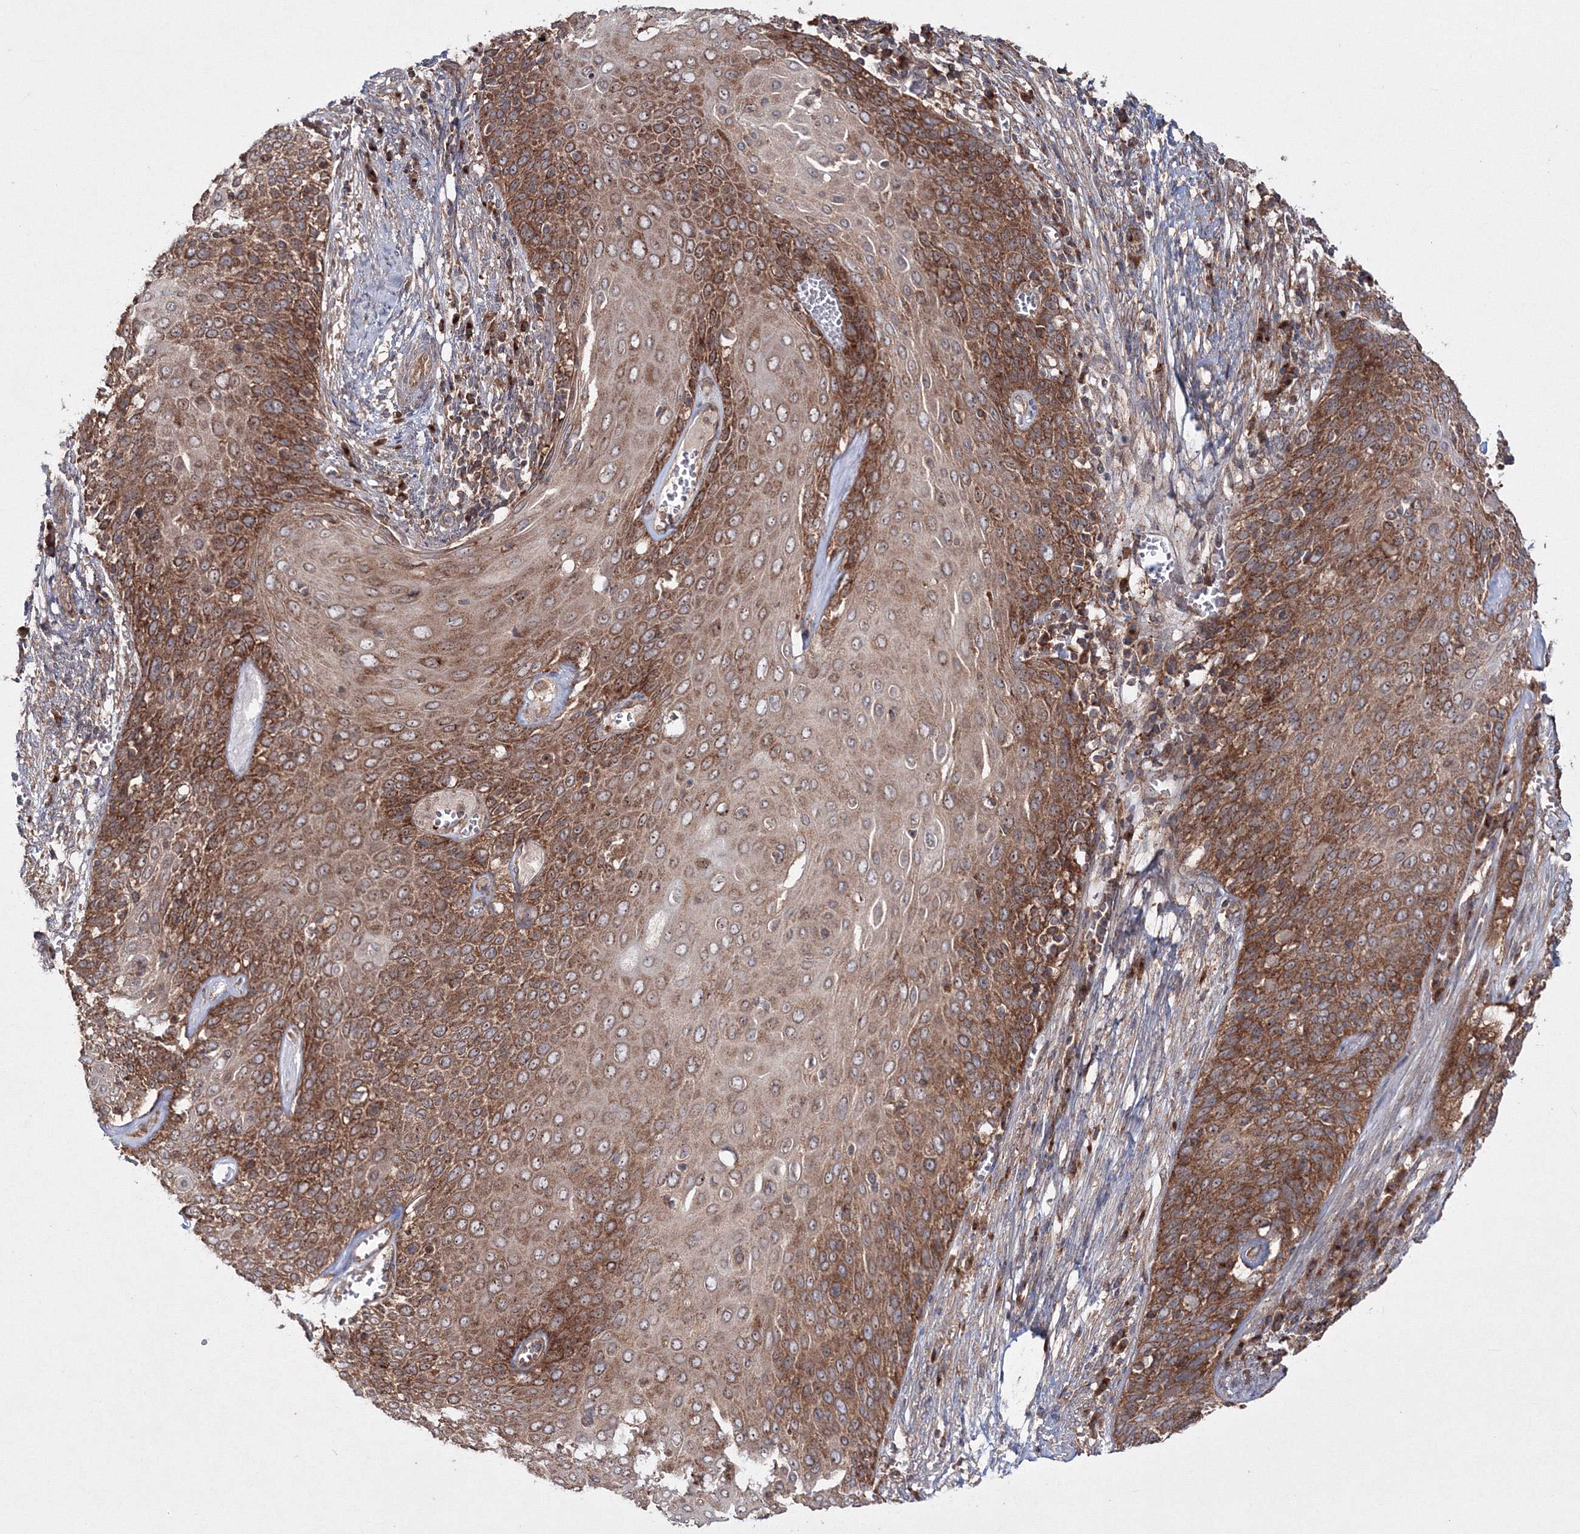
{"staining": {"intensity": "strong", "quantity": ">75%", "location": "cytoplasmic/membranous"}, "tissue": "cervical cancer", "cell_type": "Tumor cells", "image_type": "cancer", "snomed": [{"axis": "morphology", "description": "Squamous cell carcinoma, NOS"}, {"axis": "topography", "description": "Cervix"}], "caption": "Immunohistochemical staining of human cervical cancer reveals high levels of strong cytoplasmic/membranous positivity in about >75% of tumor cells. Nuclei are stained in blue.", "gene": "PEX13", "patient": {"sex": "female", "age": 39}}